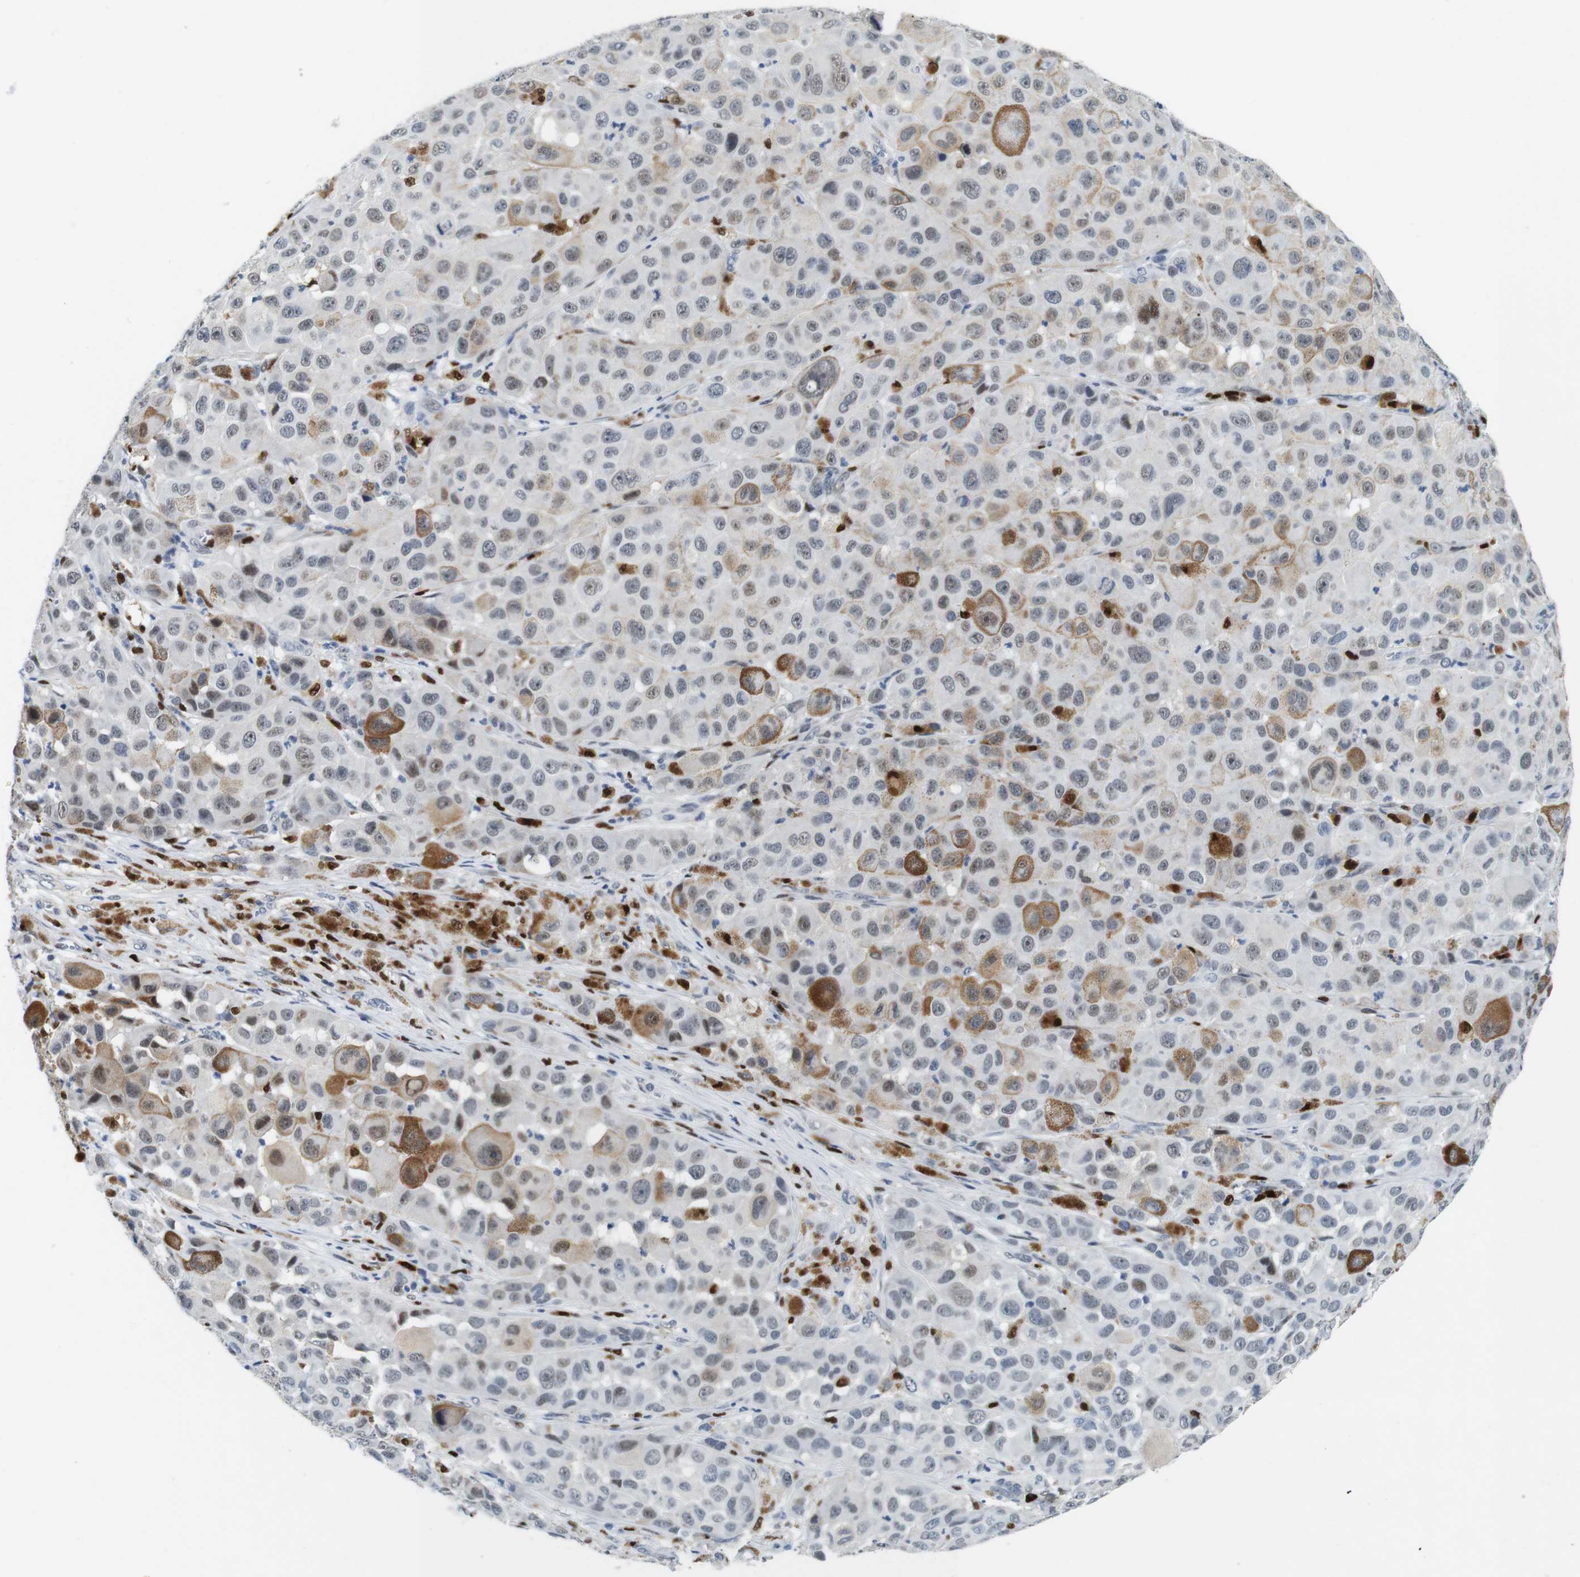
{"staining": {"intensity": "weak", "quantity": "25%-75%", "location": "nuclear"}, "tissue": "melanoma", "cell_type": "Tumor cells", "image_type": "cancer", "snomed": [{"axis": "morphology", "description": "Malignant melanoma, NOS"}, {"axis": "topography", "description": "Skin"}], "caption": "A low amount of weak nuclear staining is present in approximately 25%-75% of tumor cells in melanoma tissue. (brown staining indicates protein expression, while blue staining denotes nuclei).", "gene": "IRF8", "patient": {"sex": "male", "age": 96}}